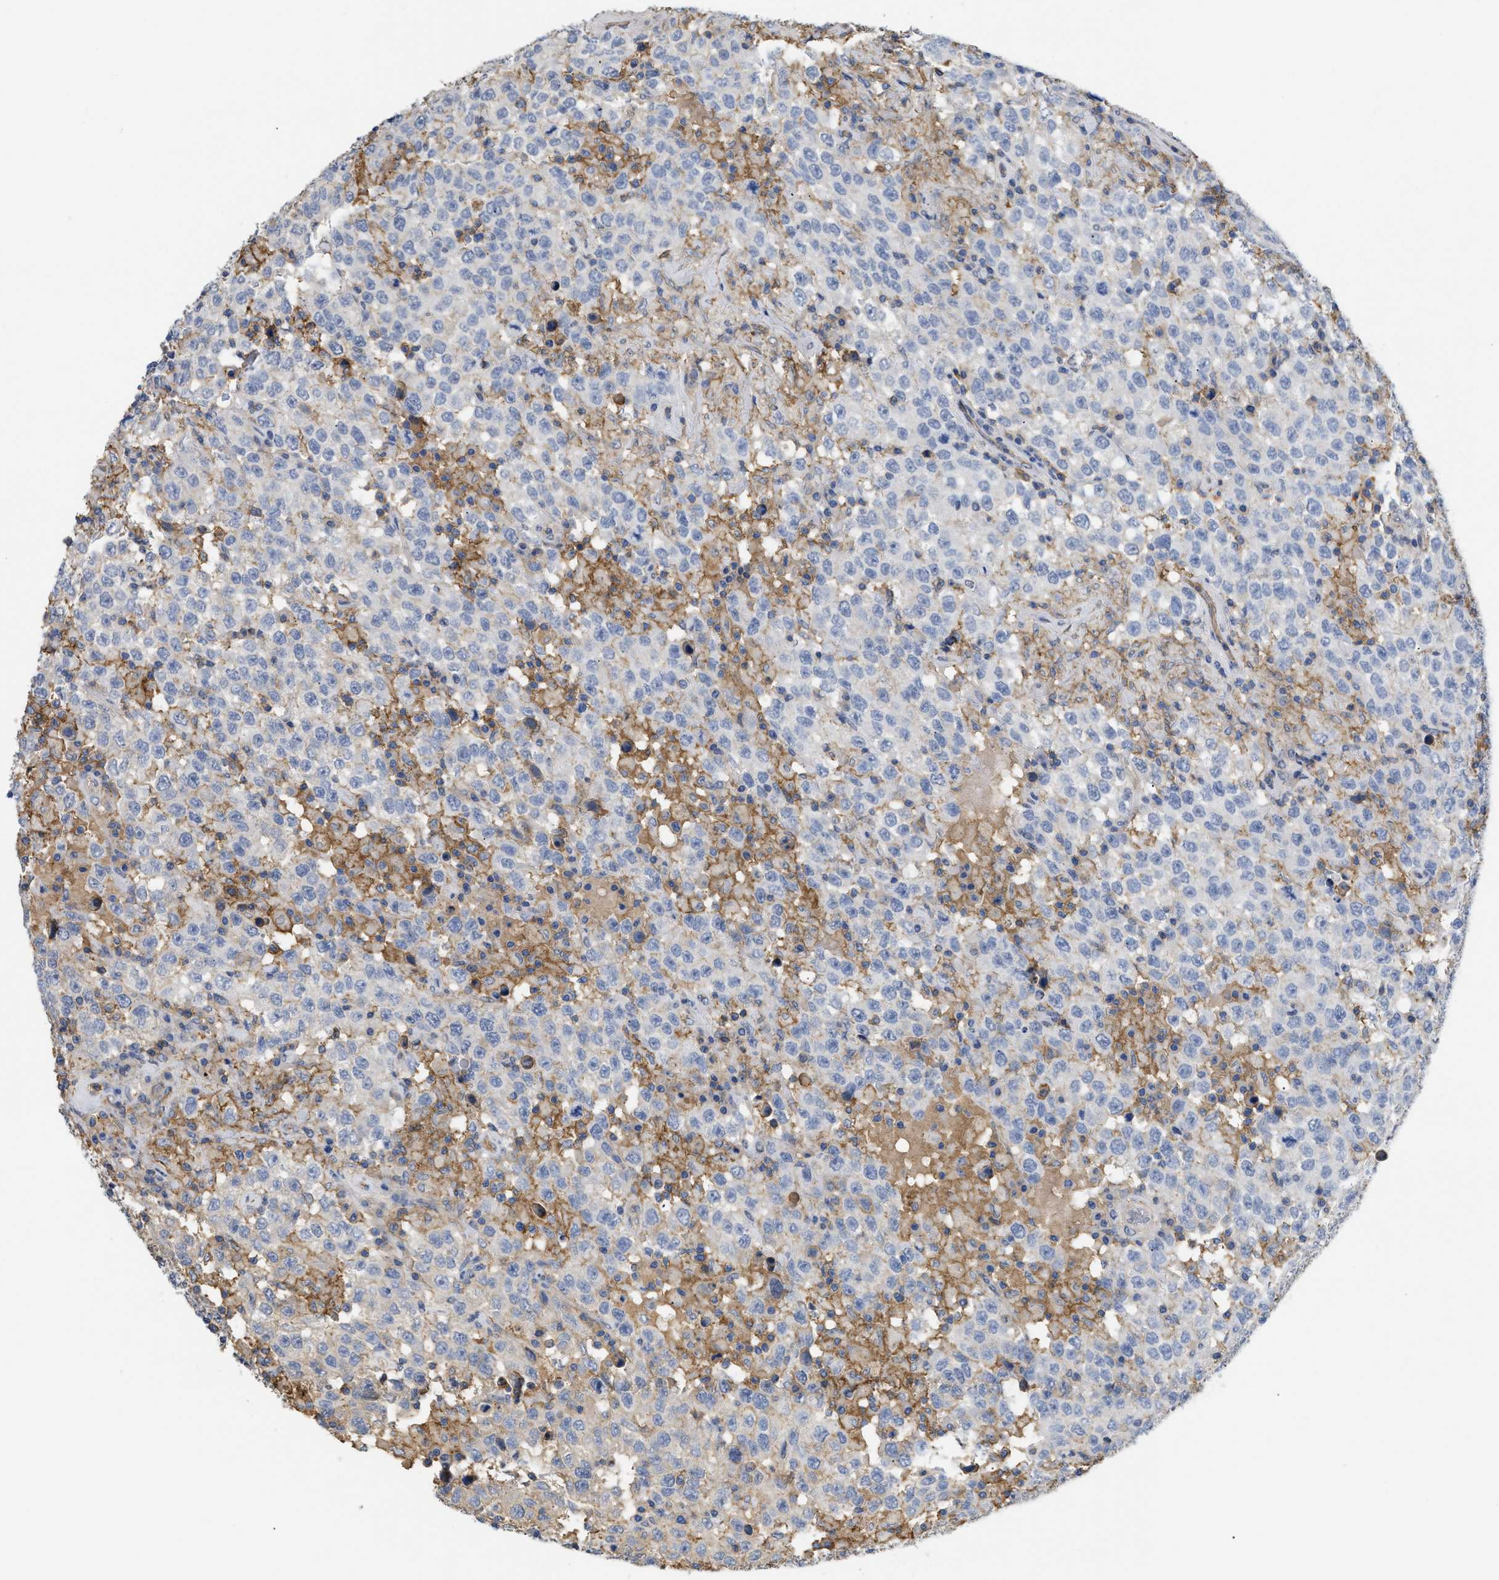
{"staining": {"intensity": "weak", "quantity": "<25%", "location": "cytoplasmic/membranous"}, "tissue": "testis cancer", "cell_type": "Tumor cells", "image_type": "cancer", "snomed": [{"axis": "morphology", "description": "Seminoma, NOS"}, {"axis": "topography", "description": "Testis"}], "caption": "Immunohistochemistry image of neoplastic tissue: human seminoma (testis) stained with DAB (3,3'-diaminobenzidine) displays no significant protein positivity in tumor cells.", "gene": "ANXA4", "patient": {"sex": "male", "age": 41}}